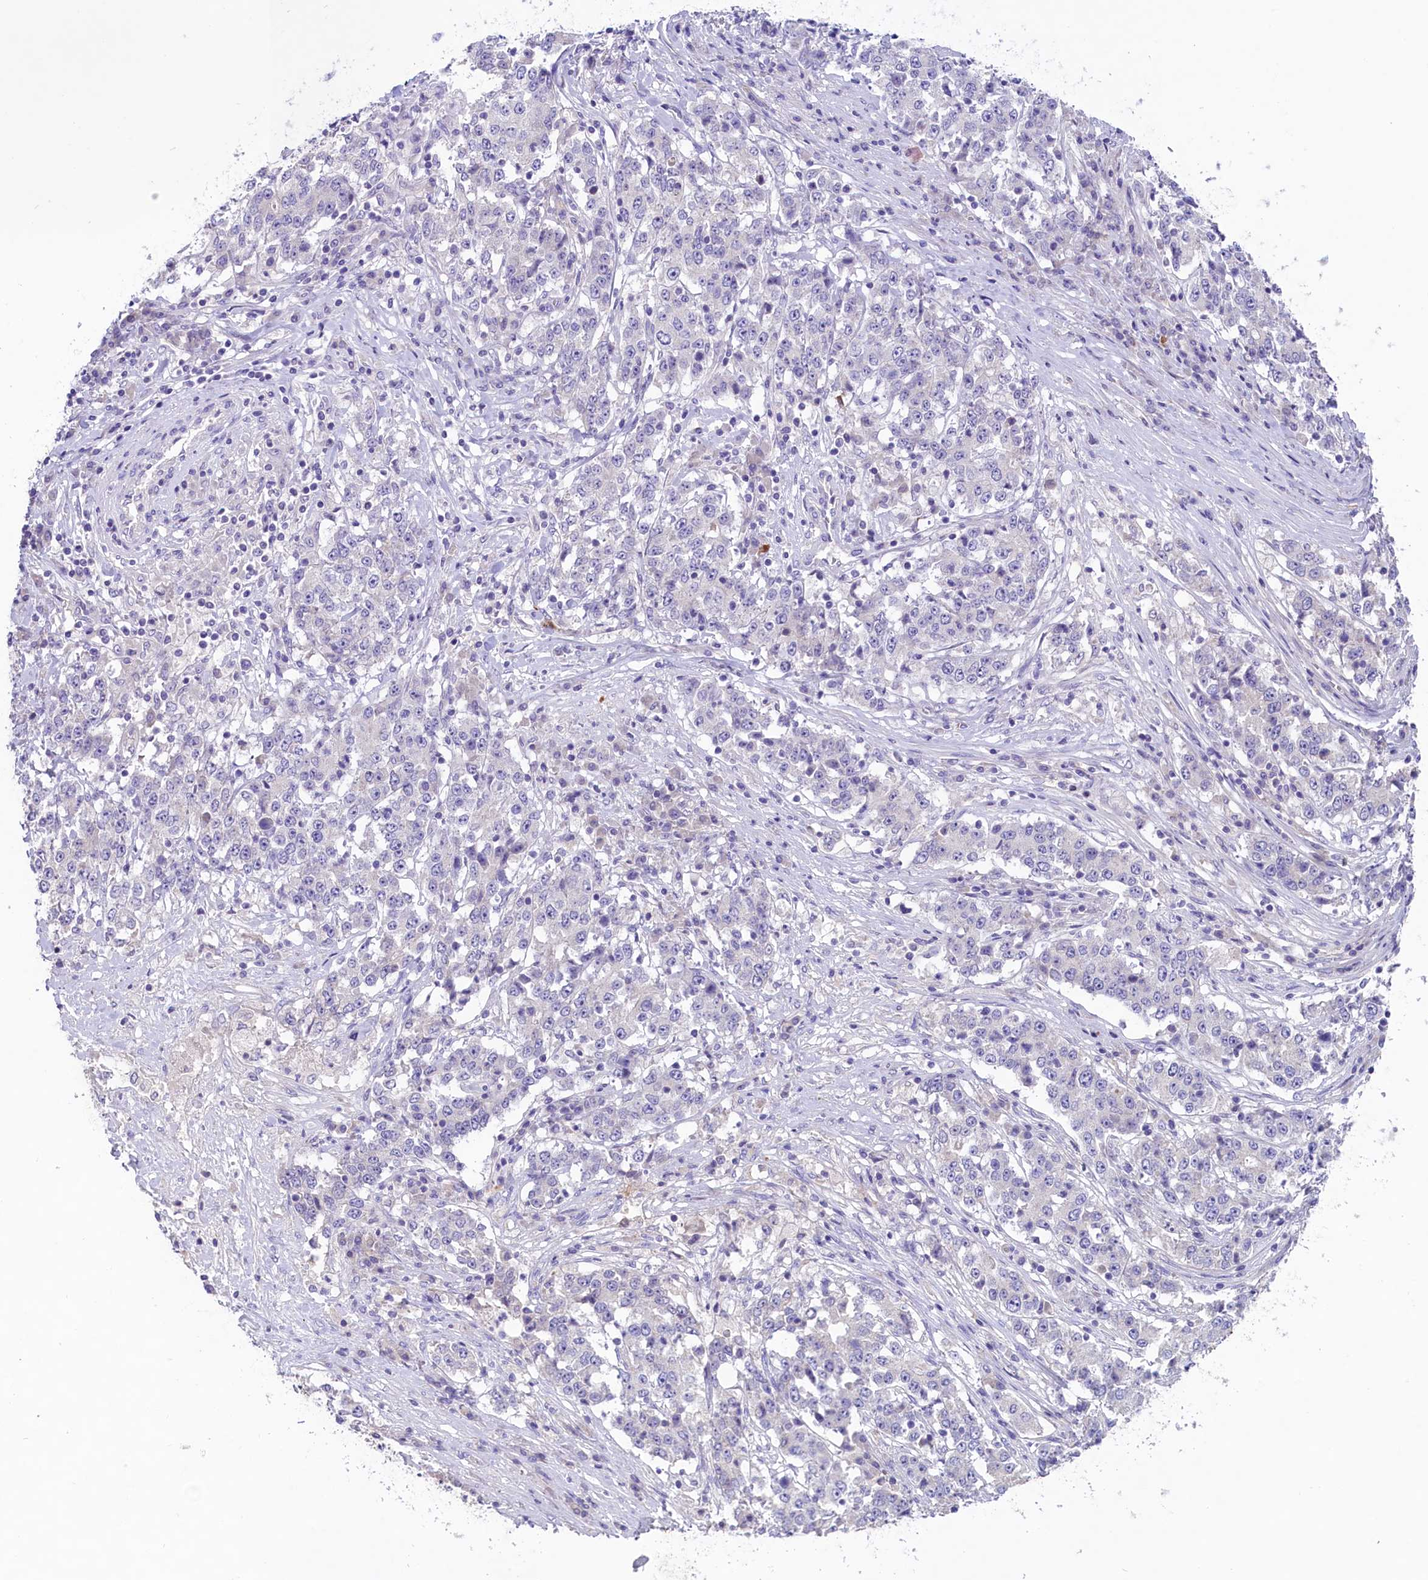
{"staining": {"intensity": "negative", "quantity": "none", "location": "none"}, "tissue": "stomach cancer", "cell_type": "Tumor cells", "image_type": "cancer", "snomed": [{"axis": "morphology", "description": "Adenocarcinoma, NOS"}, {"axis": "topography", "description": "Stomach"}], "caption": "Protein analysis of adenocarcinoma (stomach) demonstrates no significant staining in tumor cells. The staining was performed using DAB (3,3'-diaminobenzidine) to visualize the protein expression in brown, while the nuclei were stained in blue with hematoxylin (Magnification: 20x).", "gene": "CD99L2", "patient": {"sex": "male", "age": 59}}